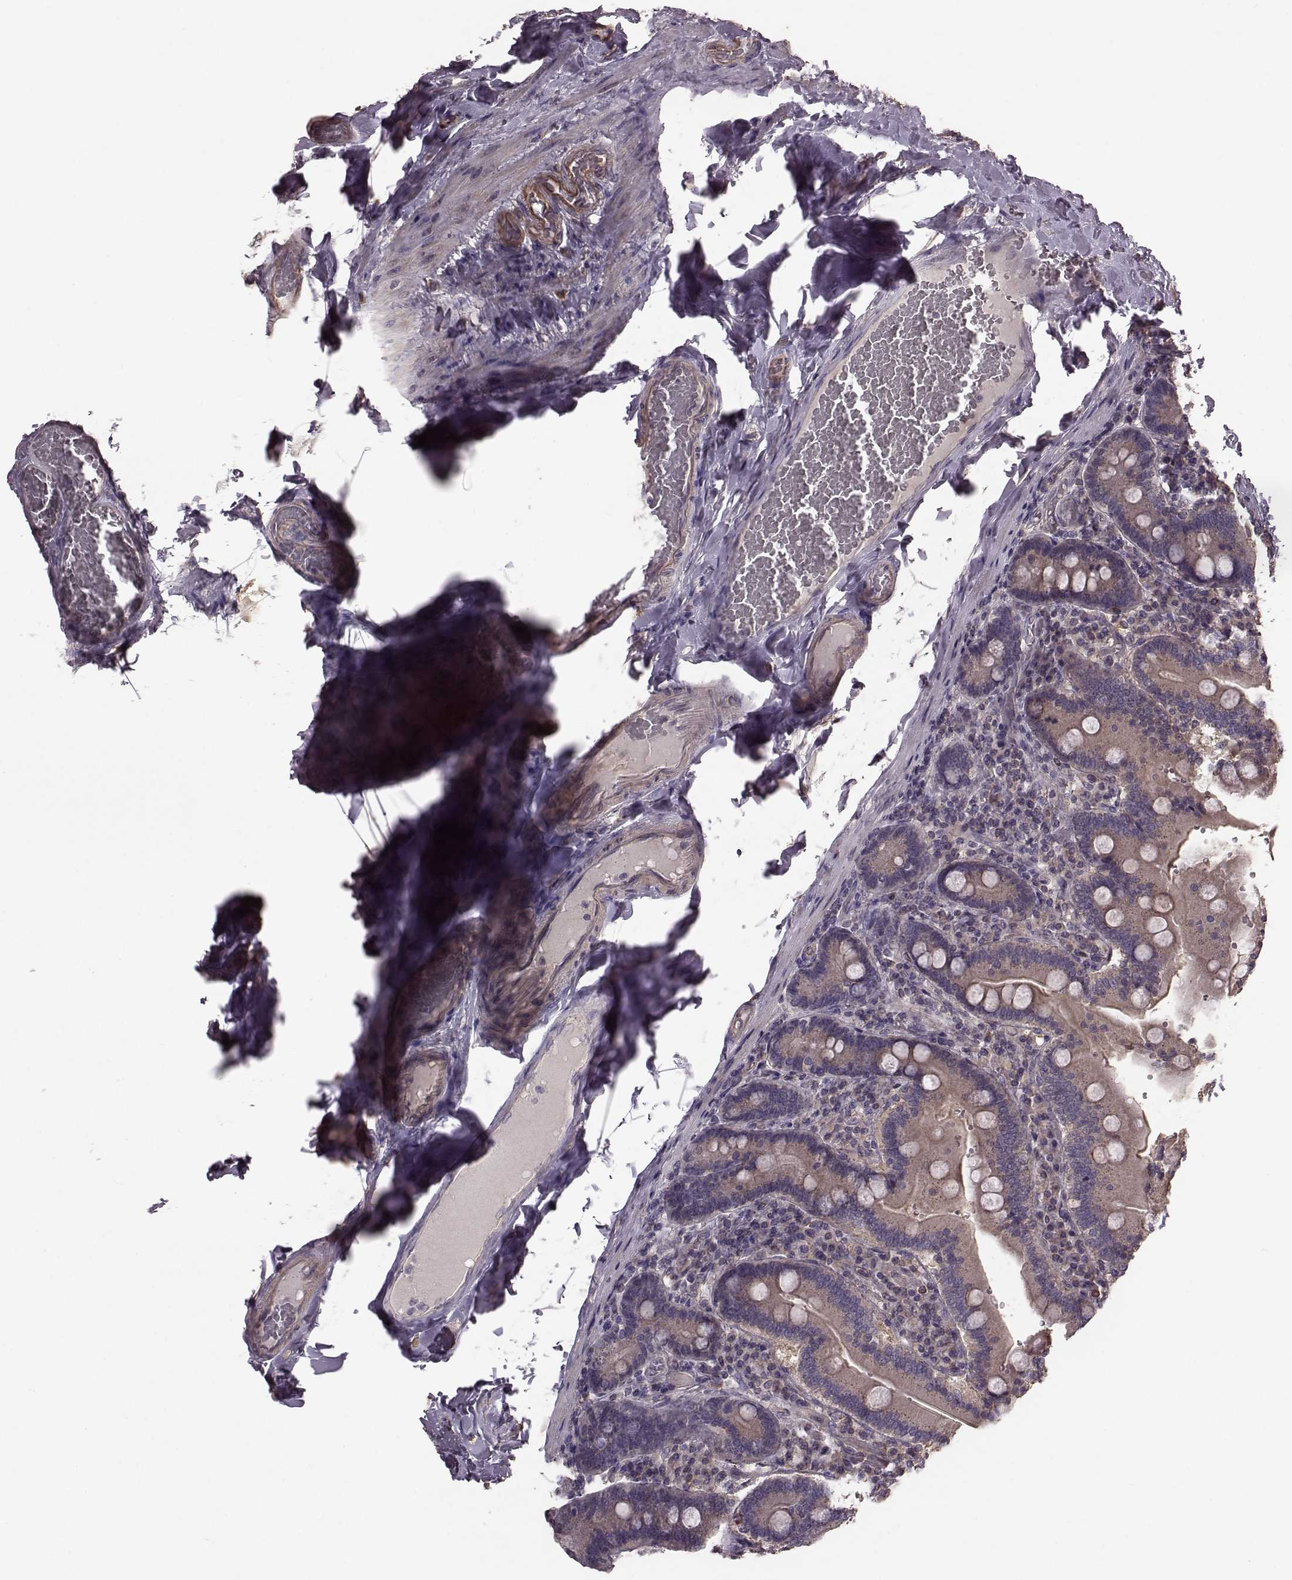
{"staining": {"intensity": "weak", "quantity": ">75%", "location": "cytoplasmic/membranous"}, "tissue": "duodenum", "cell_type": "Glandular cells", "image_type": "normal", "snomed": [{"axis": "morphology", "description": "Normal tissue, NOS"}, {"axis": "topography", "description": "Duodenum"}], "caption": "Approximately >75% of glandular cells in normal duodenum reveal weak cytoplasmic/membranous protein expression as visualized by brown immunohistochemical staining.", "gene": "NTF3", "patient": {"sex": "female", "age": 62}}